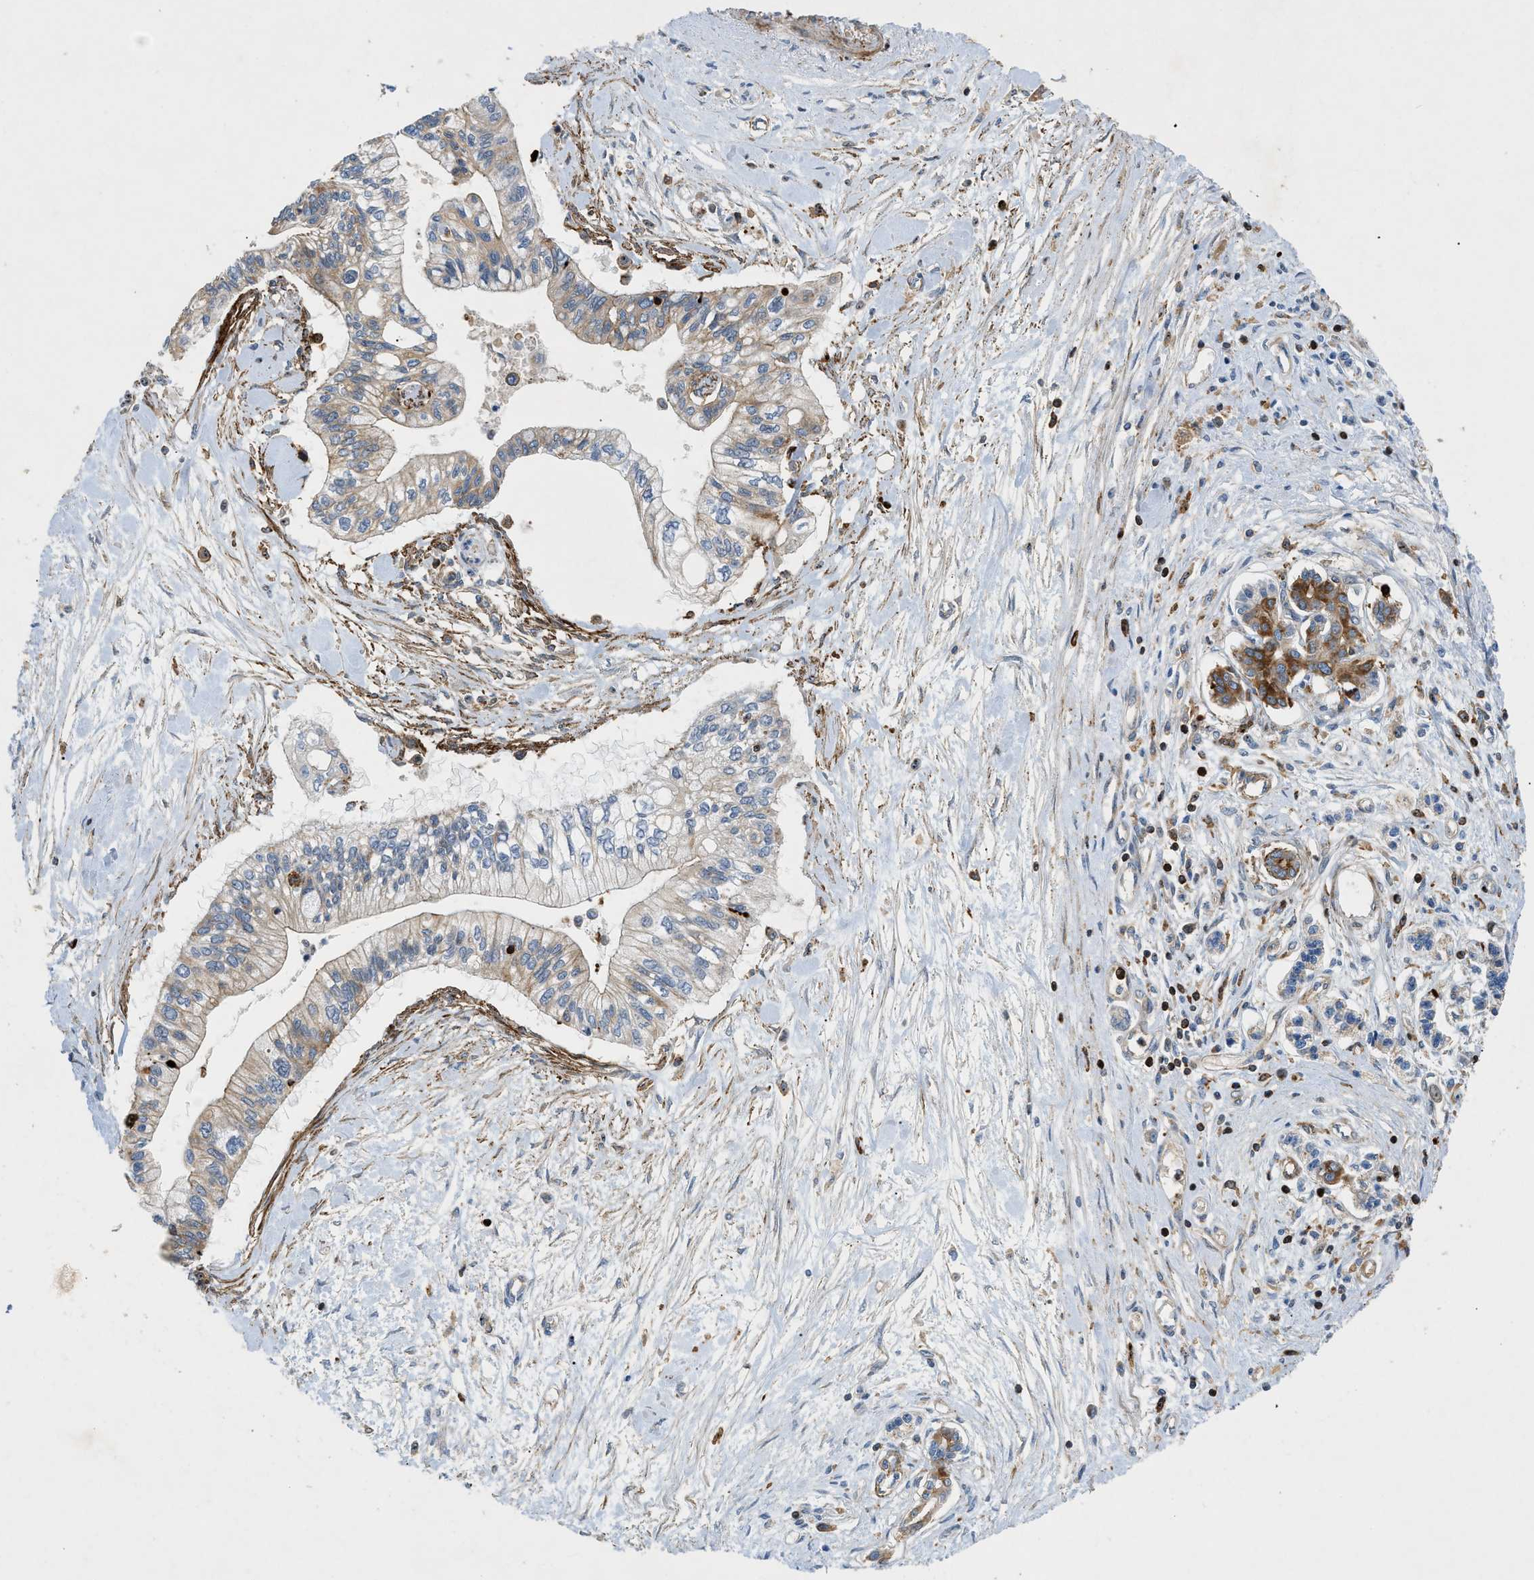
{"staining": {"intensity": "weak", "quantity": "25%-75%", "location": "cytoplasmic/membranous"}, "tissue": "pancreatic cancer", "cell_type": "Tumor cells", "image_type": "cancer", "snomed": [{"axis": "morphology", "description": "Adenocarcinoma, NOS"}, {"axis": "topography", "description": "Pancreas"}], "caption": "High-magnification brightfield microscopy of pancreatic cancer stained with DAB (3,3'-diaminobenzidine) (brown) and counterstained with hematoxylin (blue). tumor cells exhibit weak cytoplasmic/membranous staining is identified in about25%-75% of cells.", "gene": "DHODH", "patient": {"sex": "female", "age": 77}}